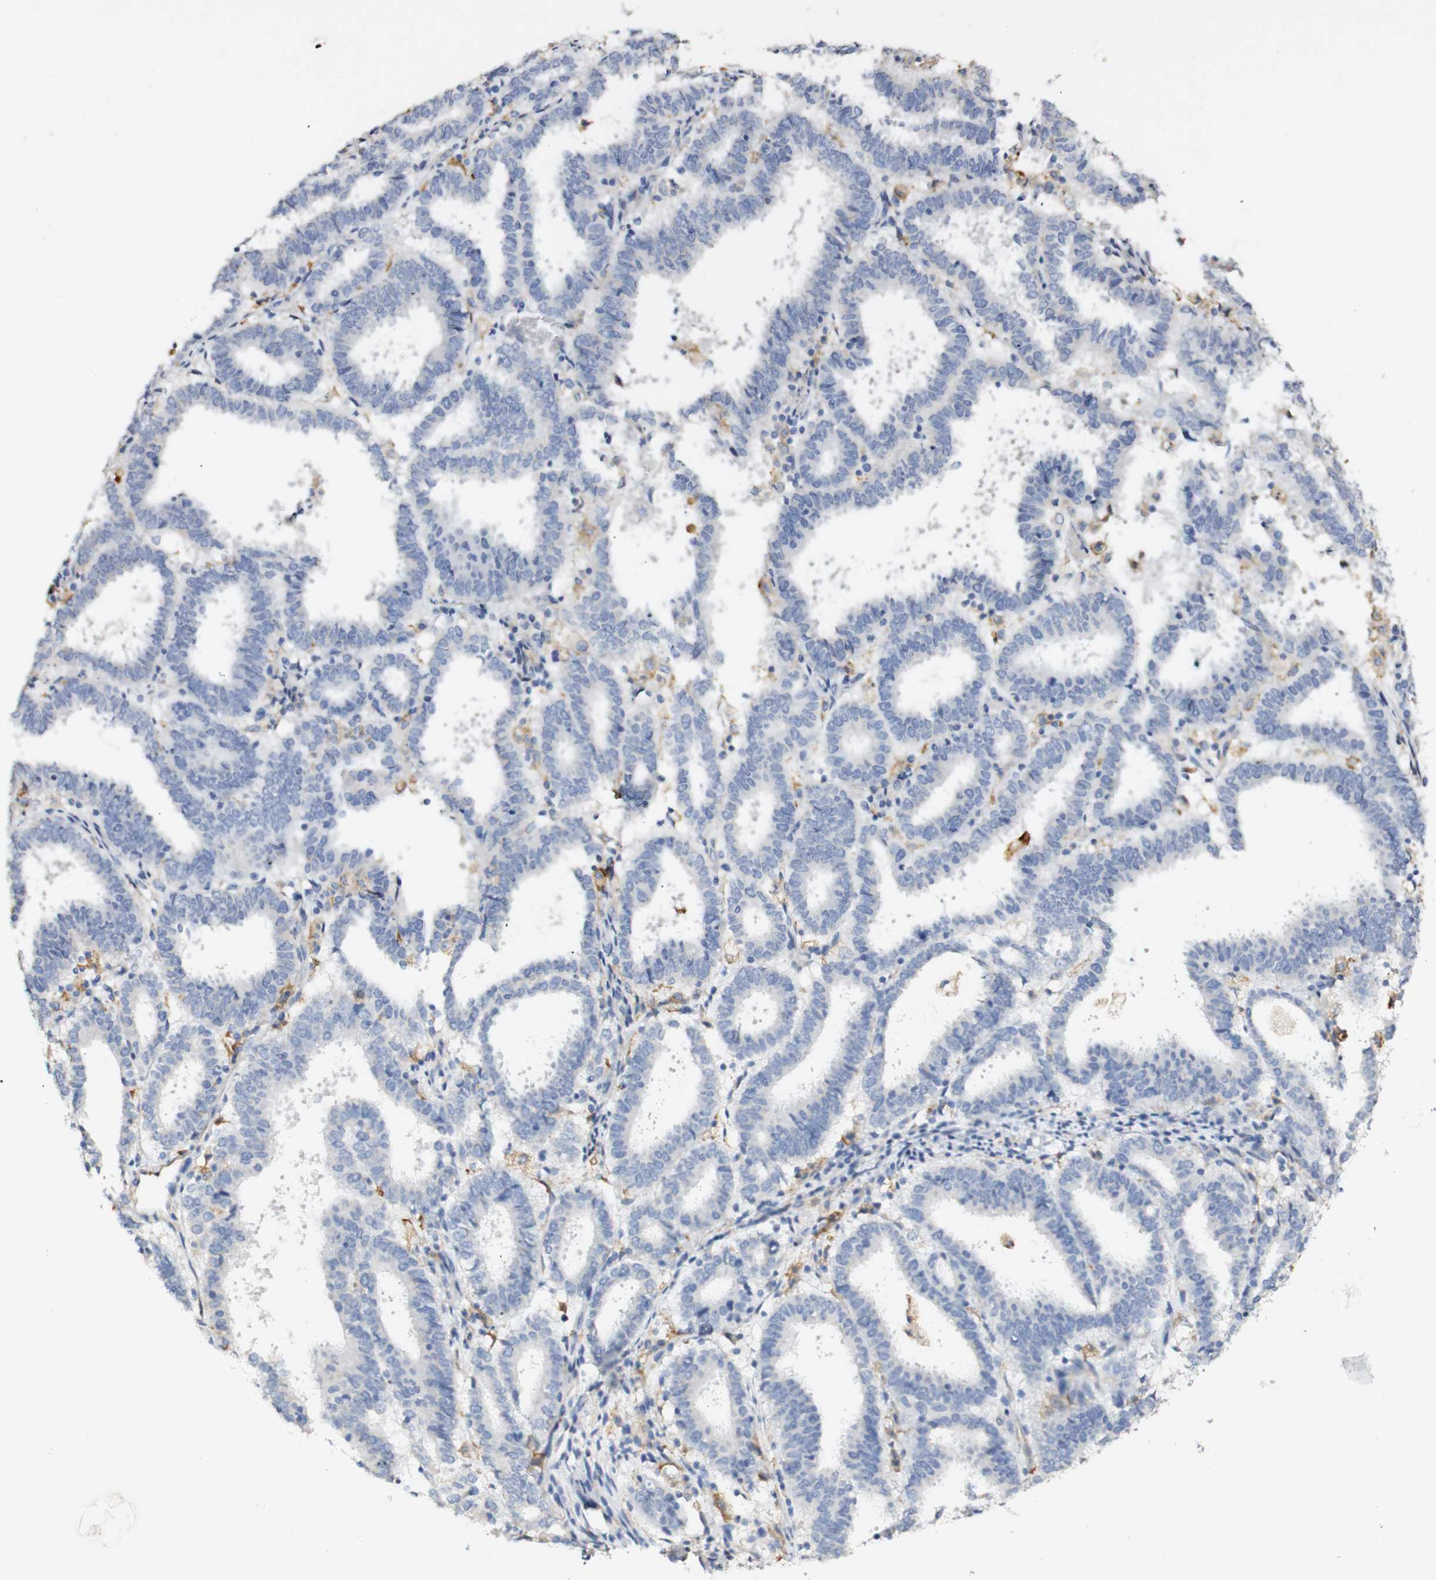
{"staining": {"intensity": "negative", "quantity": "none", "location": "none"}, "tissue": "endometrial cancer", "cell_type": "Tumor cells", "image_type": "cancer", "snomed": [{"axis": "morphology", "description": "Adenocarcinoma, NOS"}, {"axis": "topography", "description": "Uterus"}], "caption": "An immunohistochemistry photomicrograph of endometrial adenocarcinoma is shown. There is no staining in tumor cells of endometrial adenocarcinoma.", "gene": "FCGRT", "patient": {"sex": "female", "age": 83}}